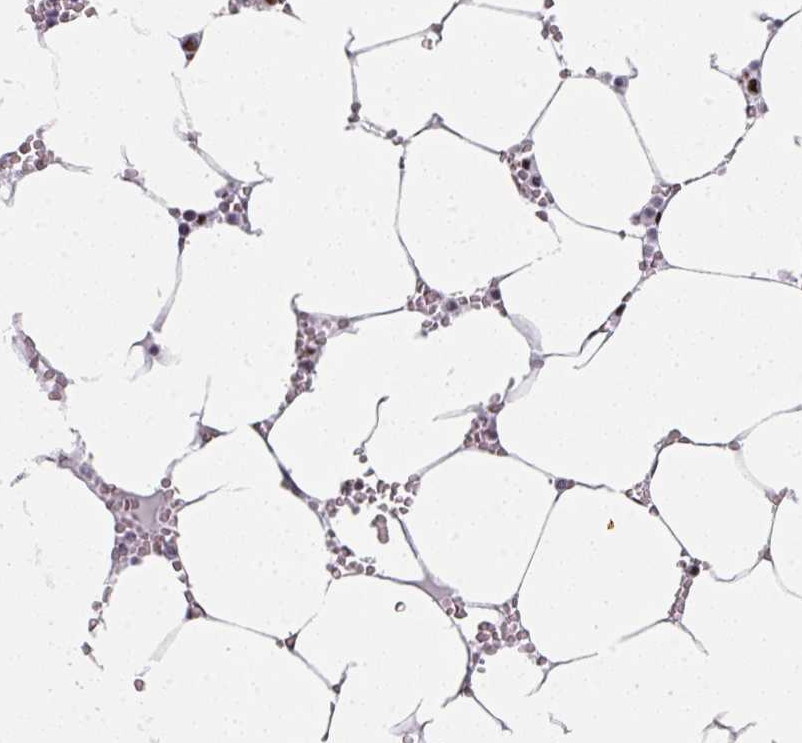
{"staining": {"intensity": "moderate", "quantity": "<25%", "location": "nuclear"}, "tissue": "bone marrow", "cell_type": "Hematopoietic cells", "image_type": "normal", "snomed": [{"axis": "morphology", "description": "Normal tissue, NOS"}, {"axis": "topography", "description": "Bone marrow"}], "caption": "Immunohistochemistry (IHC) image of benign bone marrow stained for a protein (brown), which demonstrates low levels of moderate nuclear positivity in about <25% of hematopoietic cells.", "gene": "SF3B5", "patient": {"sex": "male", "age": 70}}